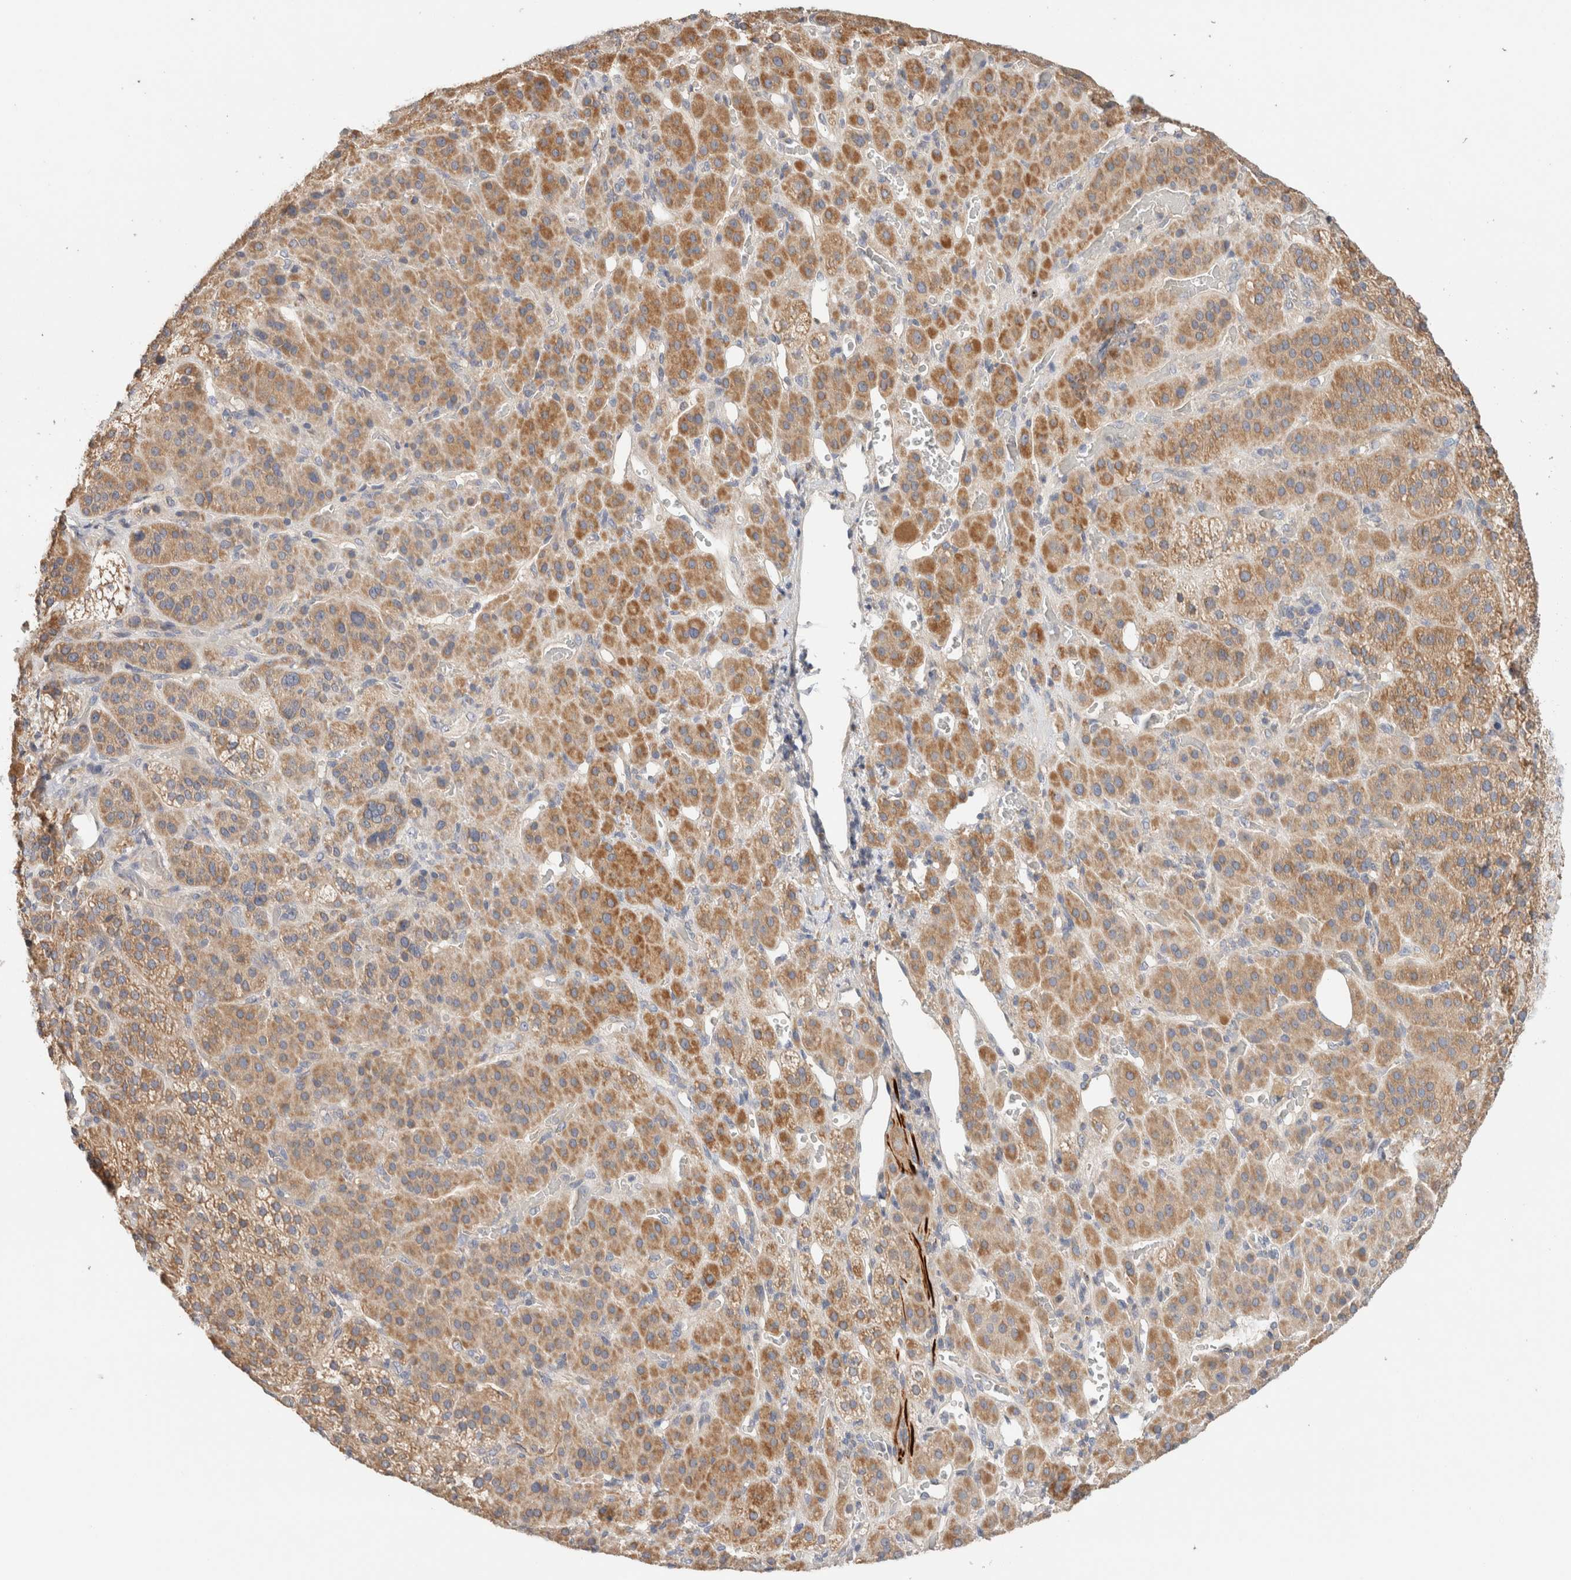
{"staining": {"intensity": "moderate", "quantity": ">75%", "location": "cytoplasmic/membranous"}, "tissue": "adrenal gland", "cell_type": "Glandular cells", "image_type": "normal", "snomed": [{"axis": "morphology", "description": "Normal tissue, NOS"}, {"axis": "topography", "description": "Adrenal gland"}], "caption": "Protein expression by immunohistochemistry (IHC) shows moderate cytoplasmic/membranous staining in approximately >75% of glandular cells in unremarkable adrenal gland.", "gene": "B3GNTL1", "patient": {"sex": "male", "age": 57}}